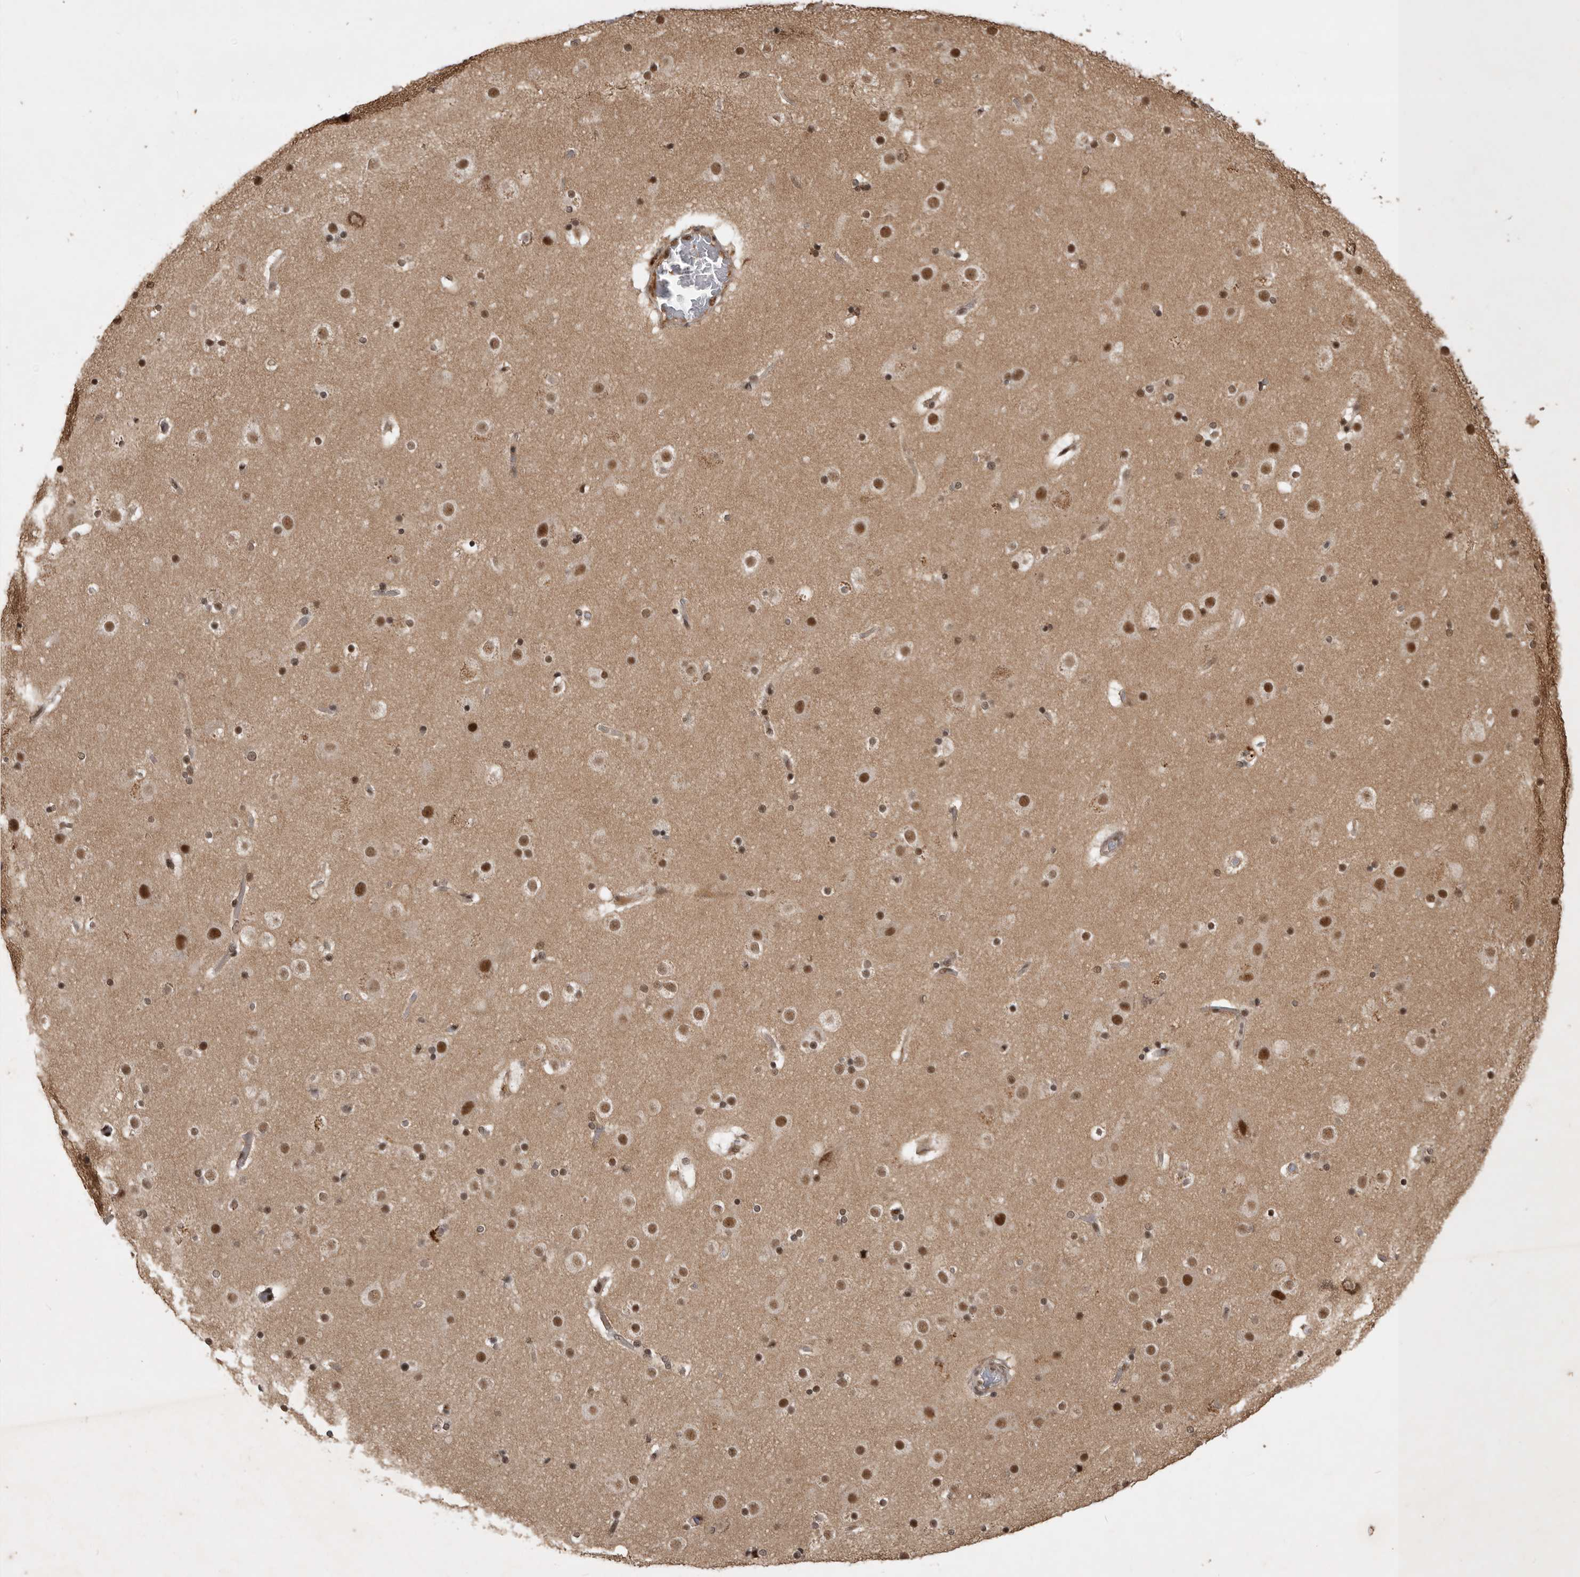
{"staining": {"intensity": "moderate", "quantity": ">75%", "location": "cytoplasmic/membranous,nuclear"}, "tissue": "cerebral cortex", "cell_type": "Endothelial cells", "image_type": "normal", "snomed": [{"axis": "morphology", "description": "Normal tissue, NOS"}, {"axis": "topography", "description": "Cerebral cortex"}], "caption": "There is medium levels of moderate cytoplasmic/membranous,nuclear staining in endothelial cells of normal cerebral cortex, as demonstrated by immunohistochemical staining (brown color).", "gene": "CBLL1", "patient": {"sex": "male", "age": 57}}